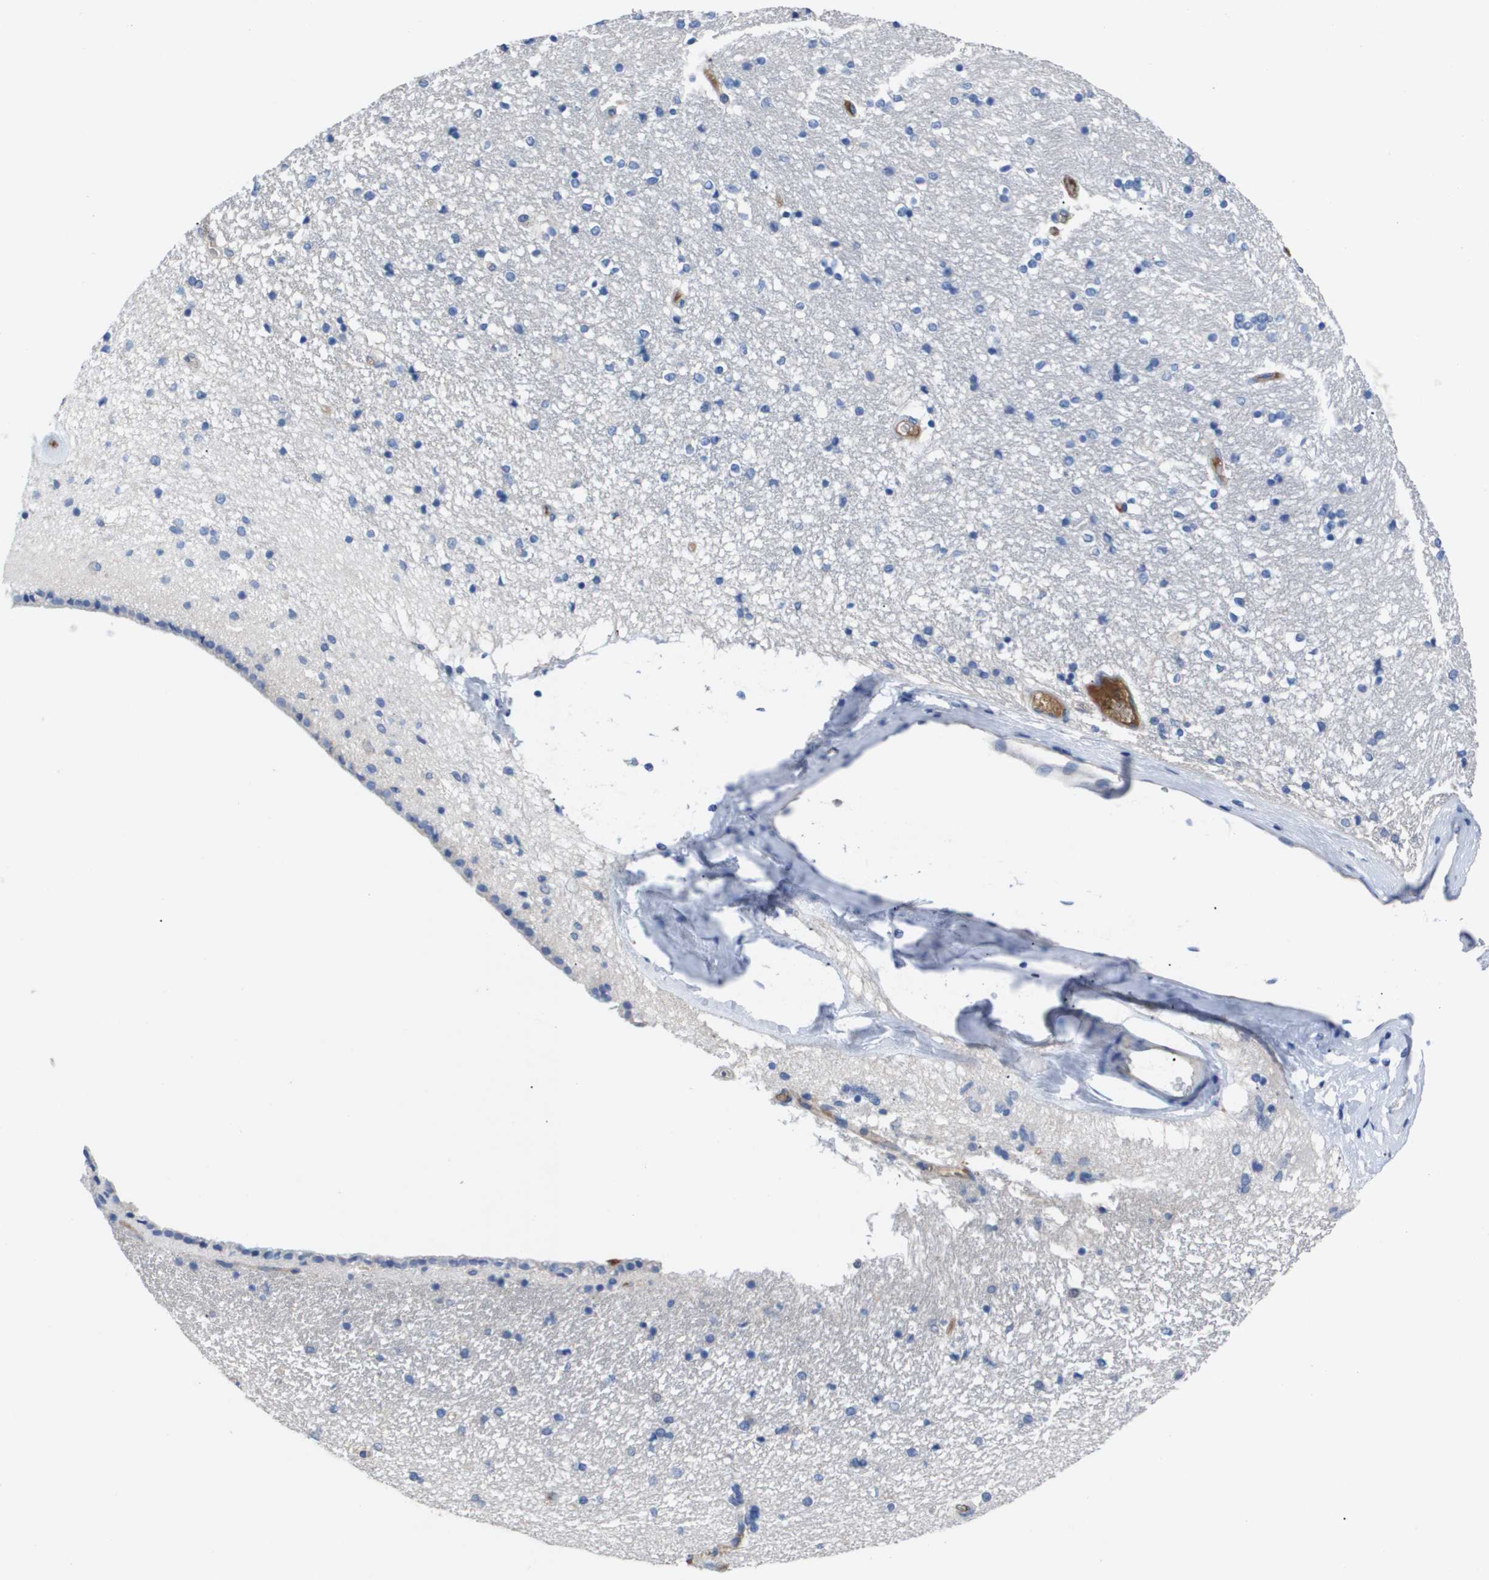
{"staining": {"intensity": "negative", "quantity": "none", "location": "none"}, "tissue": "hippocampus", "cell_type": "Glial cells", "image_type": "normal", "snomed": [{"axis": "morphology", "description": "Normal tissue, NOS"}, {"axis": "topography", "description": "Hippocampus"}], "caption": "Hippocampus was stained to show a protein in brown. There is no significant positivity in glial cells. (Brightfield microscopy of DAB IHC at high magnification).", "gene": "SERPINA6", "patient": {"sex": "female", "age": 54}}